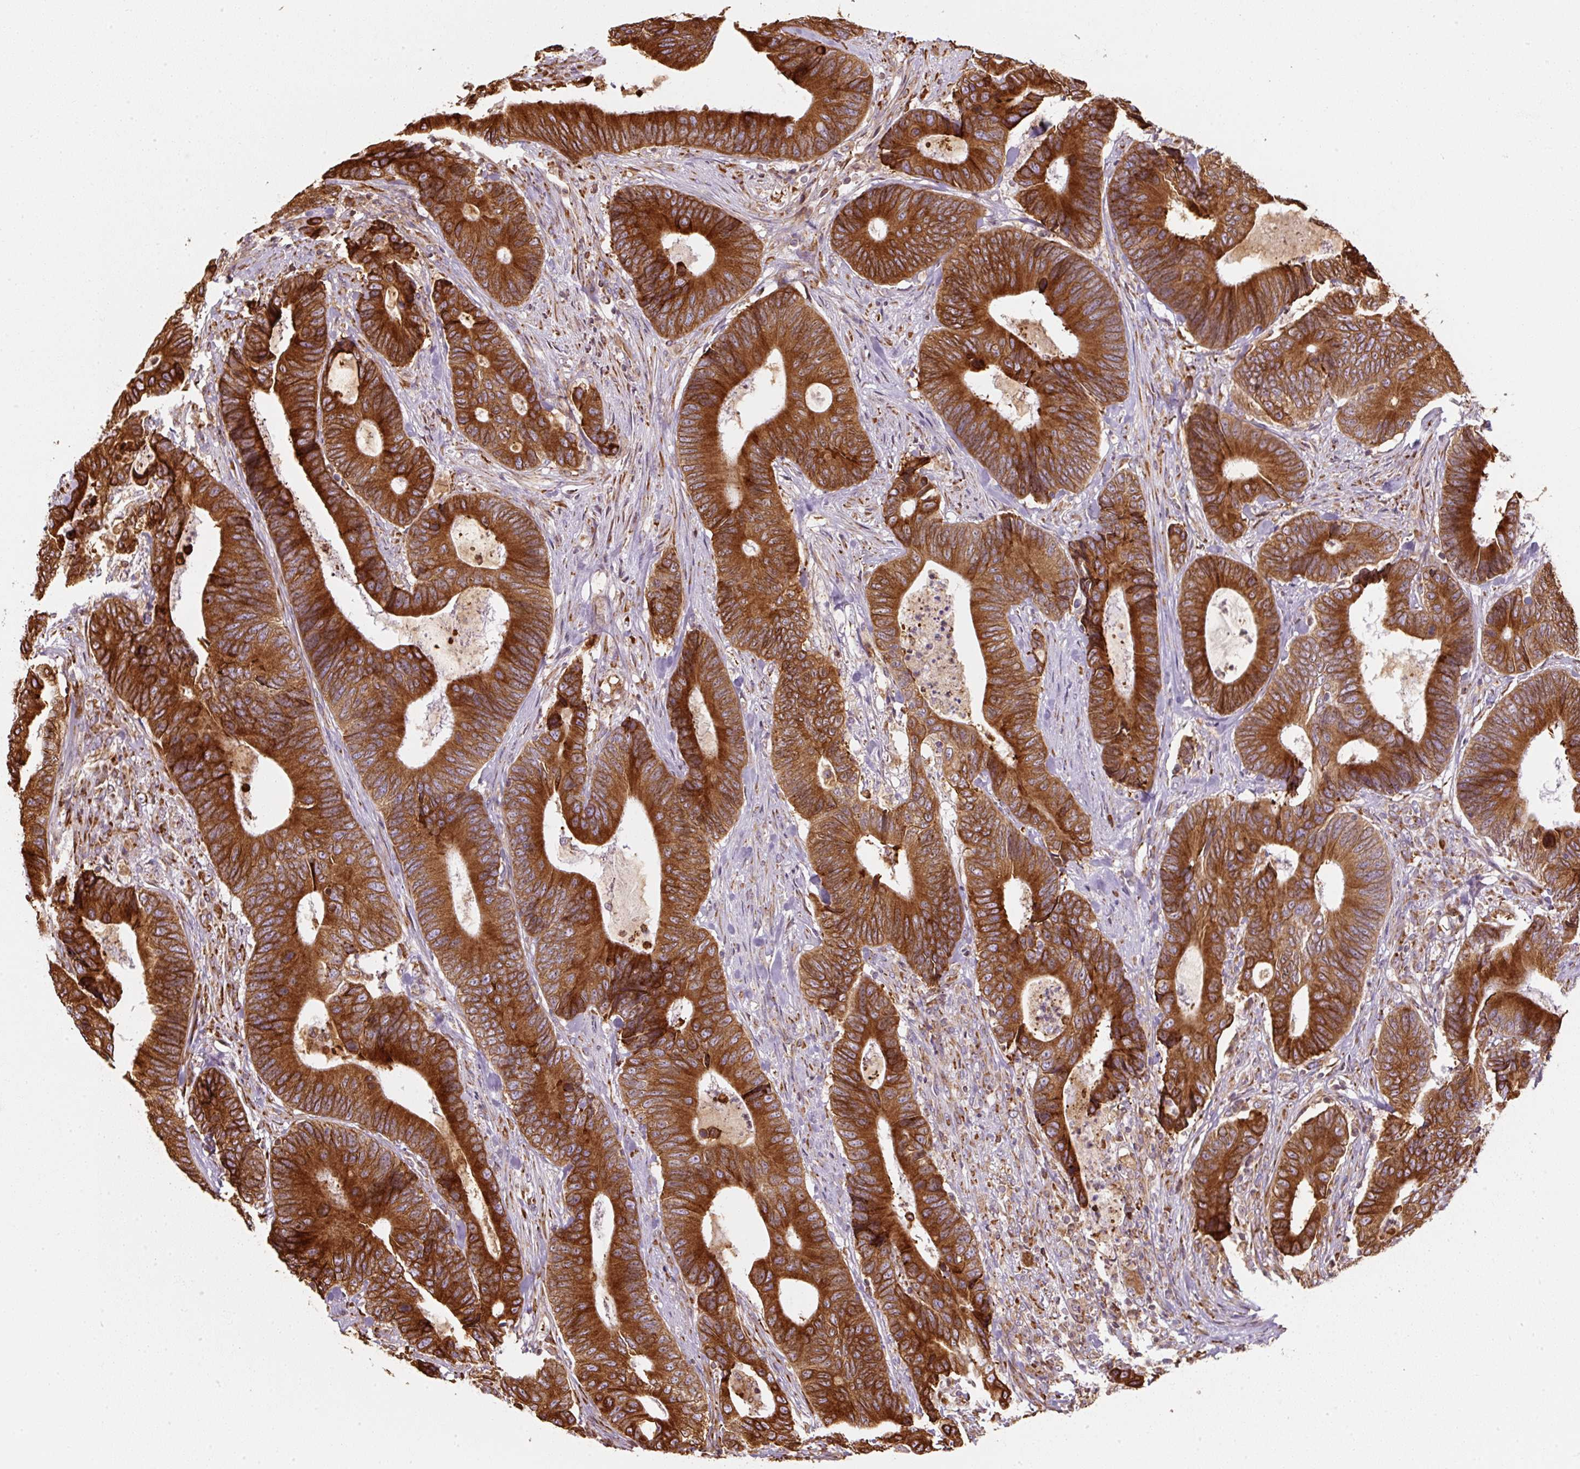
{"staining": {"intensity": "strong", "quantity": ">75%", "location": "cytoplasmic/membranous"}, "tissue": "colorectal cancer", "cell_type": "Tumor cells", "image_type": "cancer", "snomed": [{"axis": "morphology", "description": "Adenocarcinoma, NOS"}, {"axis": "topography", "description": "Colon"}], "caption": "Protein staining shows strong cytoplasmic/membranous expression in about >75% of tumor cells in adenocarcinoma (colorectal). The staining is performed using DAB brown chromogen to label protein expression. The nuclei are counter-stained blue using hematoxylin.", "gene": "PRKCSH", "patient": {"sex": "male", "age": 87}}